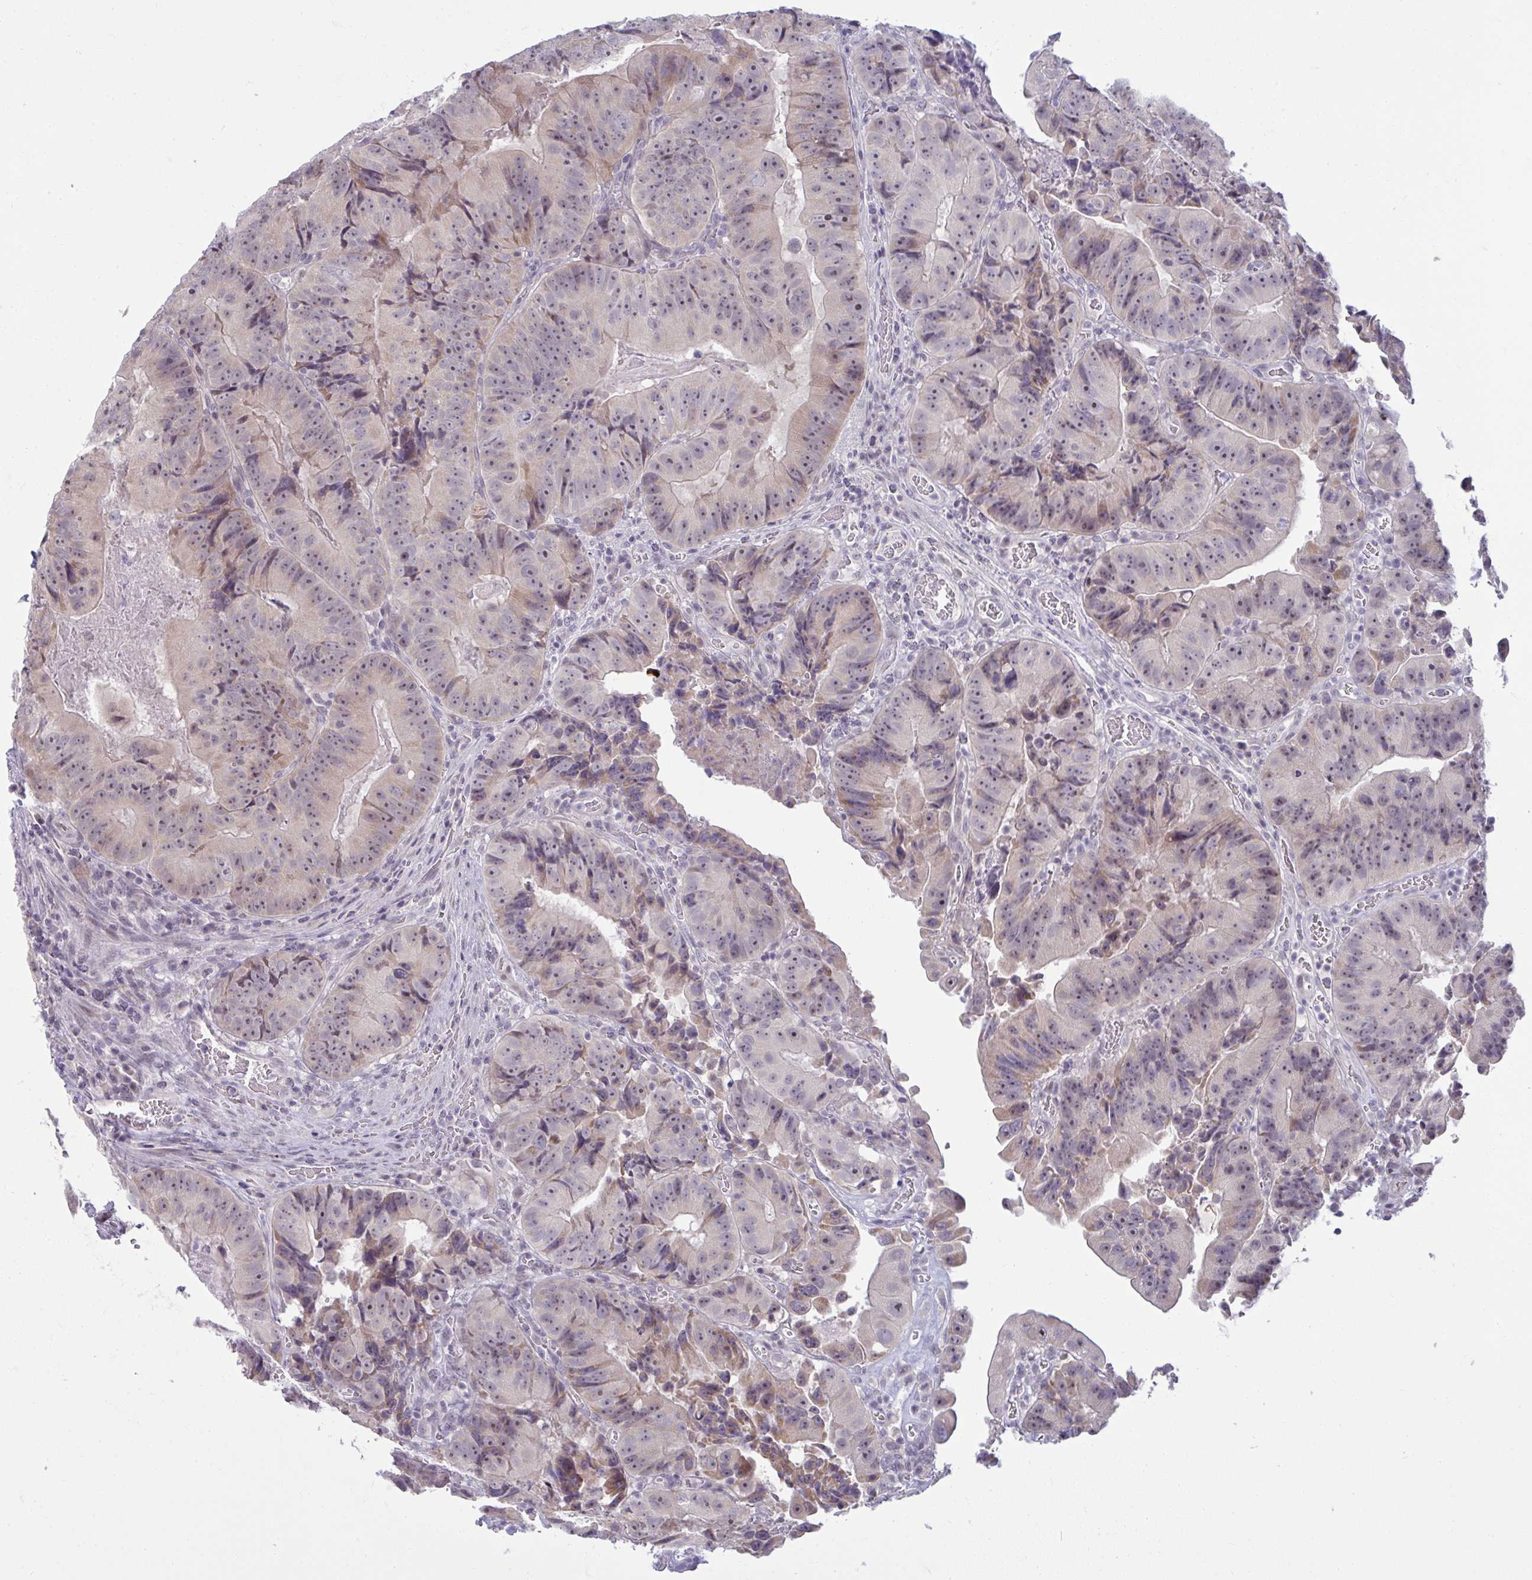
{"staining": {"intensity": "moderate", "quantity": "25%-75%", "location": "nuclear"}, "tissue": "colorectal cancer", "cell_type": "Tumor cells", "image_type": "cancer", "snomed": [{"axis": "morphology", "description": "Adenocarcinoma, NOS"}, {"axis": "topography", "description": "Colon"}], "caption": "Protein staining by IHC demonstrates moderate nuclear positivity in about 25%-75% of tumor cells in adenocarcinoma (colorectal). Nuclei are stained in blue.", "gene": "RNASEH1", "patient": {"sex": "female", "age": 86}}